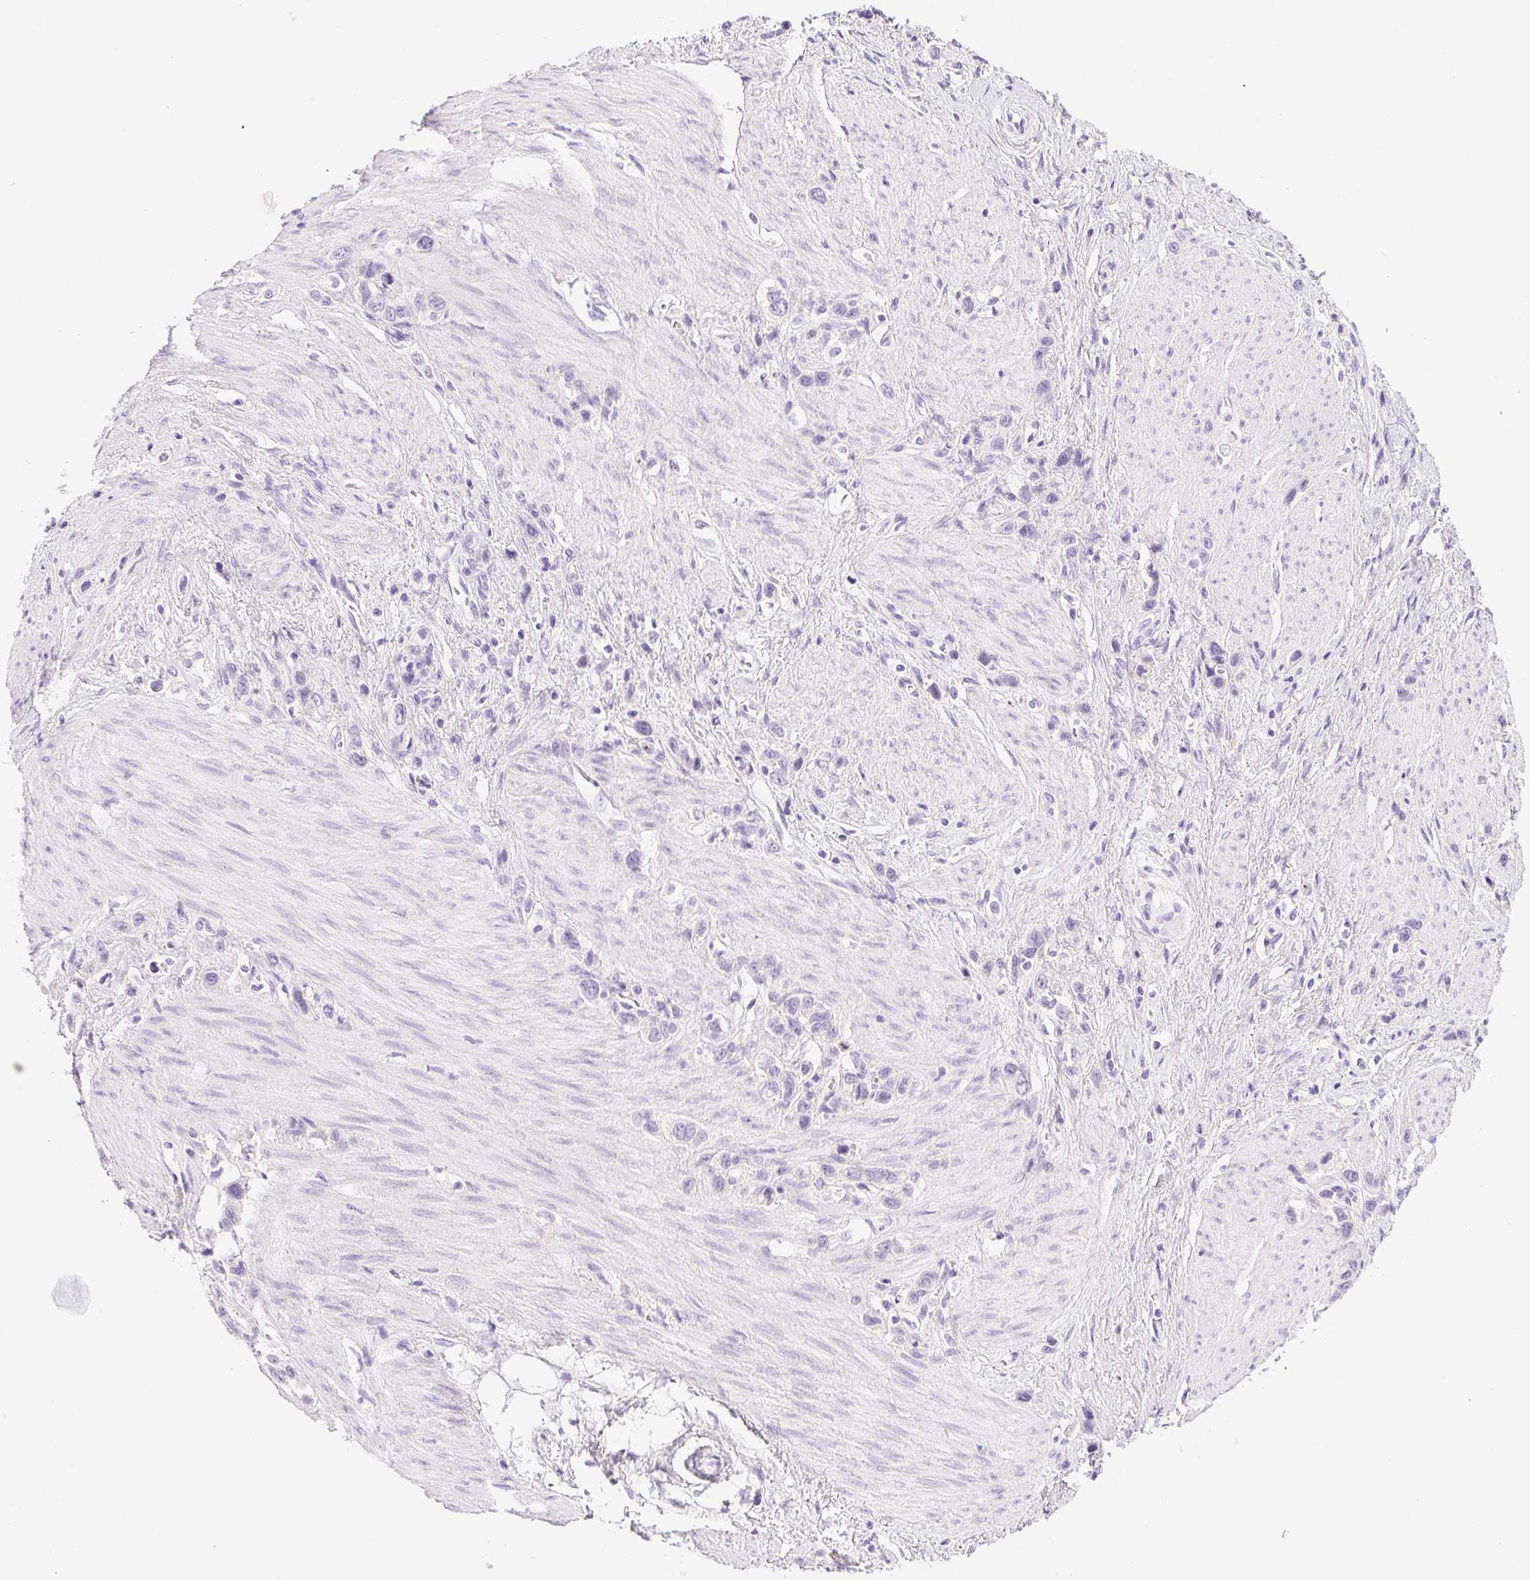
{"staining": {"intensity": "negative", "quantity": "none", "location": "none"}, "tissue": "stomach cancer", "cell_type": "Tumor cells", "image_type": "cancer", "snomed": [{"axis": "morphology", "description": "Adenocarcinoma, NOS"}, {"axis": "topography", "description": "Stomach"}], "caption": "Human adenocarcinoma (stomach) stained for a protein using immunohistochemistry exhibits no positivity in tumor cells.", "gene": "XDH", "patient": {"sex": "female", "age": 65}}